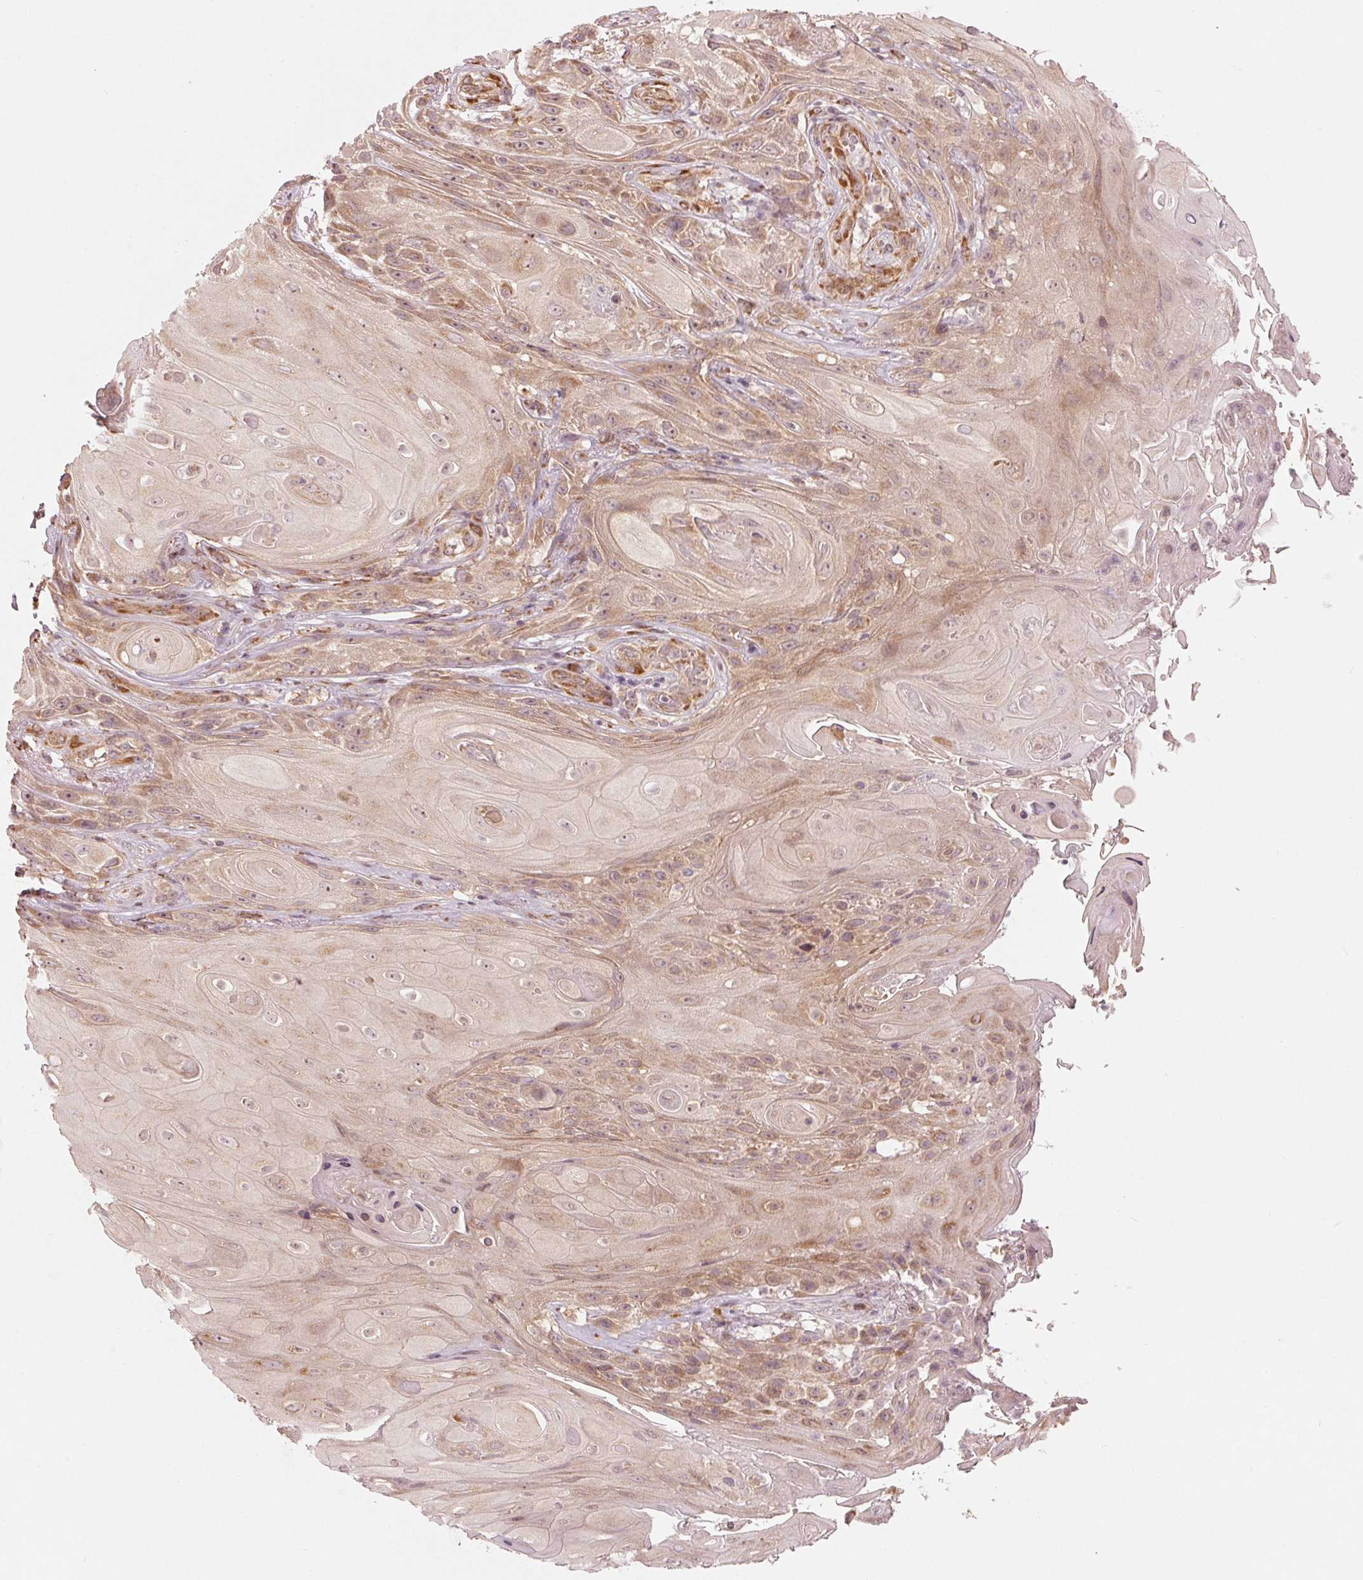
{"staining": {"intensity": "weak", "quantity": ">75%", "location": "cytoplasmic/membranous"}, "tissue": "skin cancer", "cell_type": "Tumor cells", "image_type": "cancer", "snomed": [{"axis": "morphology", "description": "Squamous cell carcinoma, NOS"}, {"axis": "topography", "description": "Skin"}], "caption": "Skin cancer stained for a protein demonstrates weak cytoplasmic/membranous positivity in tumor cells. (Stains: DAB (3,3'-diaminobenzidine) in brown, nuclei in blue, Microscopy: brightfield microscopy at high magnification).", "gene": "CMIP", "patient": {"sex": "male", "age": 62}}